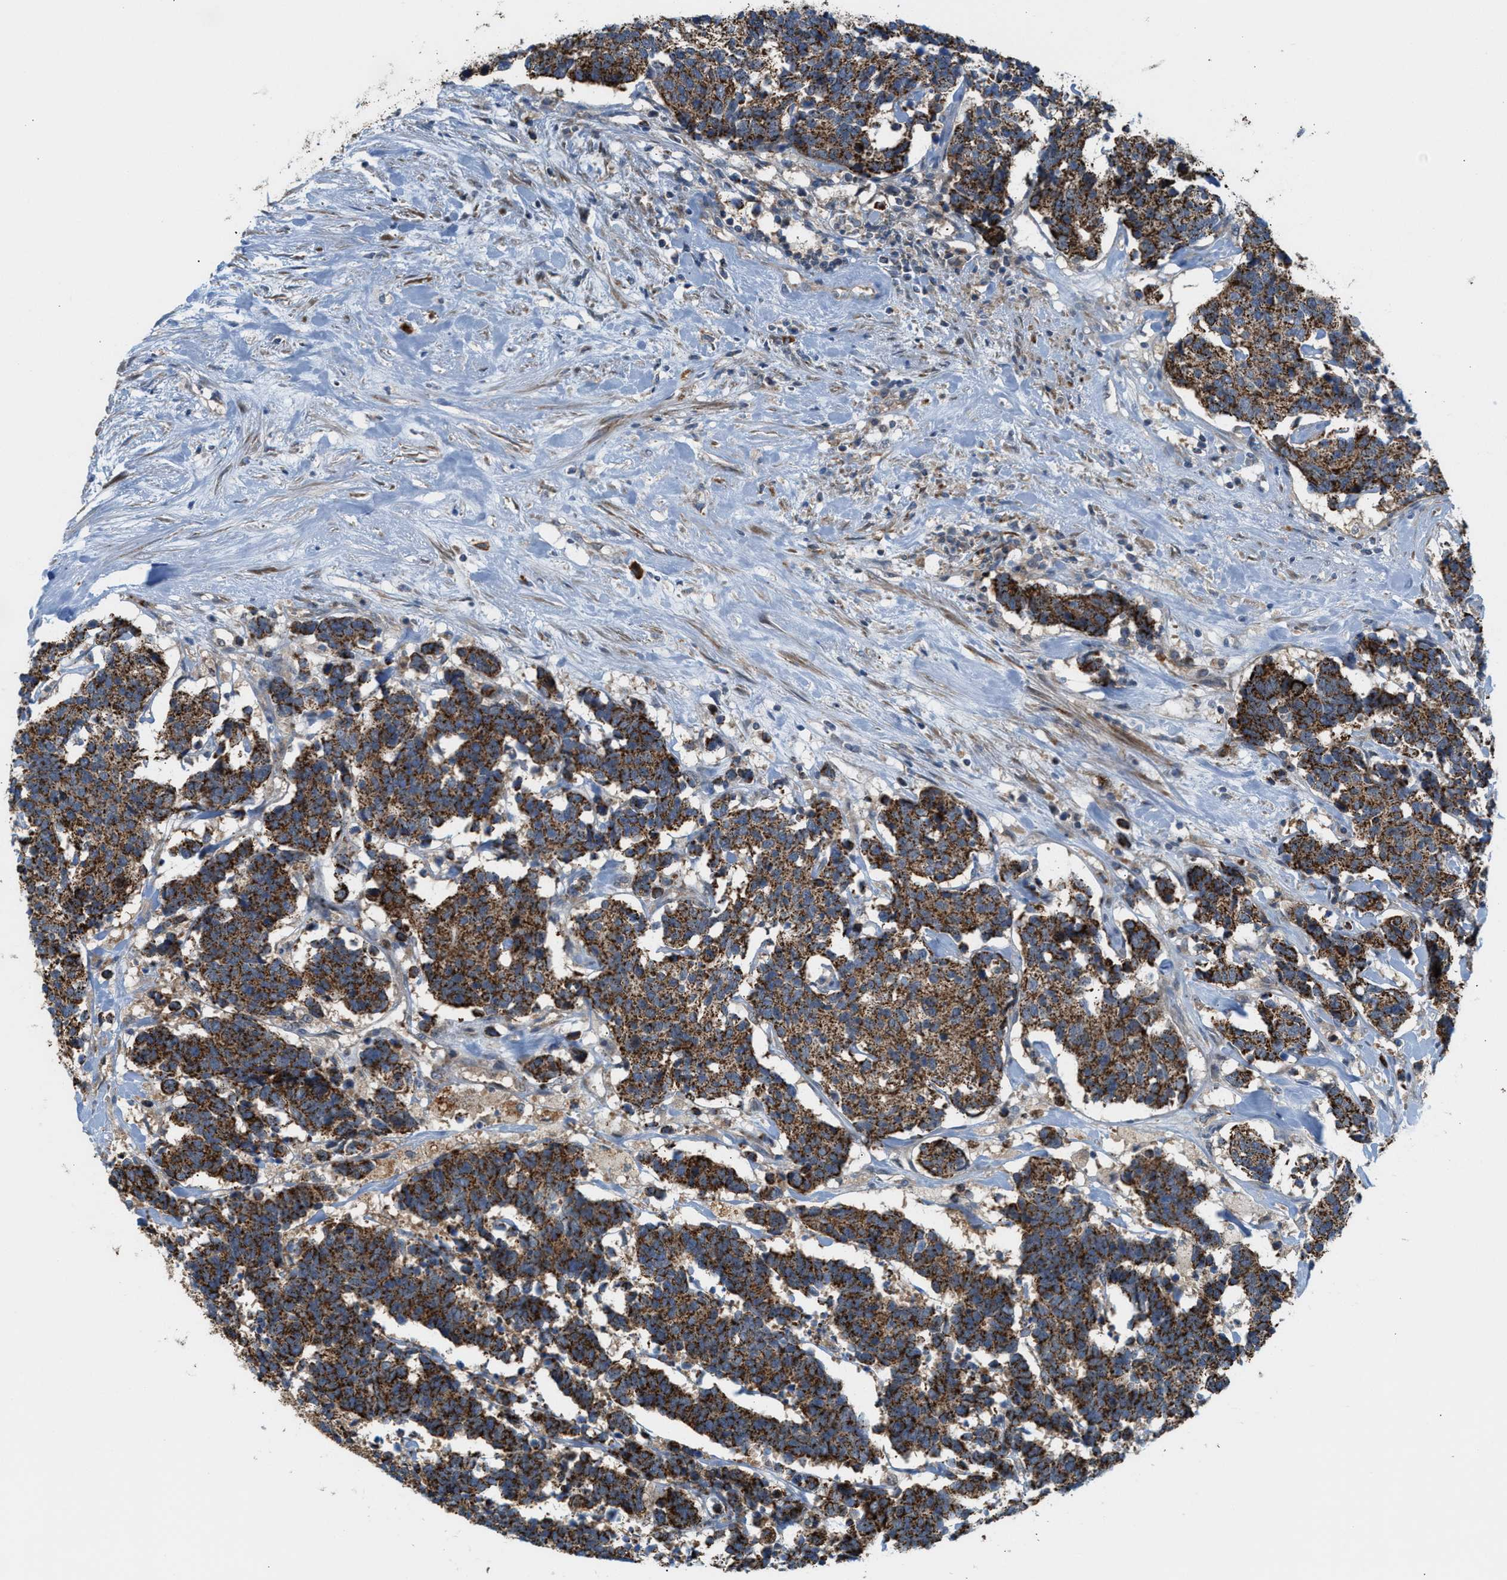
{"staining": {"intensity": "strong", "quantity": ">75%", "location": "cytoplasmic/membranous"}, "tissue": "carcinoid", "cell_type": "Tumor cells", "image_type": "cancer", "snomed": [{"axis": "morphology", "description": "Carcinoma, NOS"}, {"axis": "morphology", "description": "Carcinoid, malignant, NOS"}, {"axis": "topography", "description": "Urinary bladder"}], "caption": "Approximately >75% of tumor cells in human carcinoma reveal strong cytoplasmic/membranous protein staining as visualized by brown immunohistochemical staining.", "gene": "PDCL", "patient": {"sex": "male", "age": 57}}